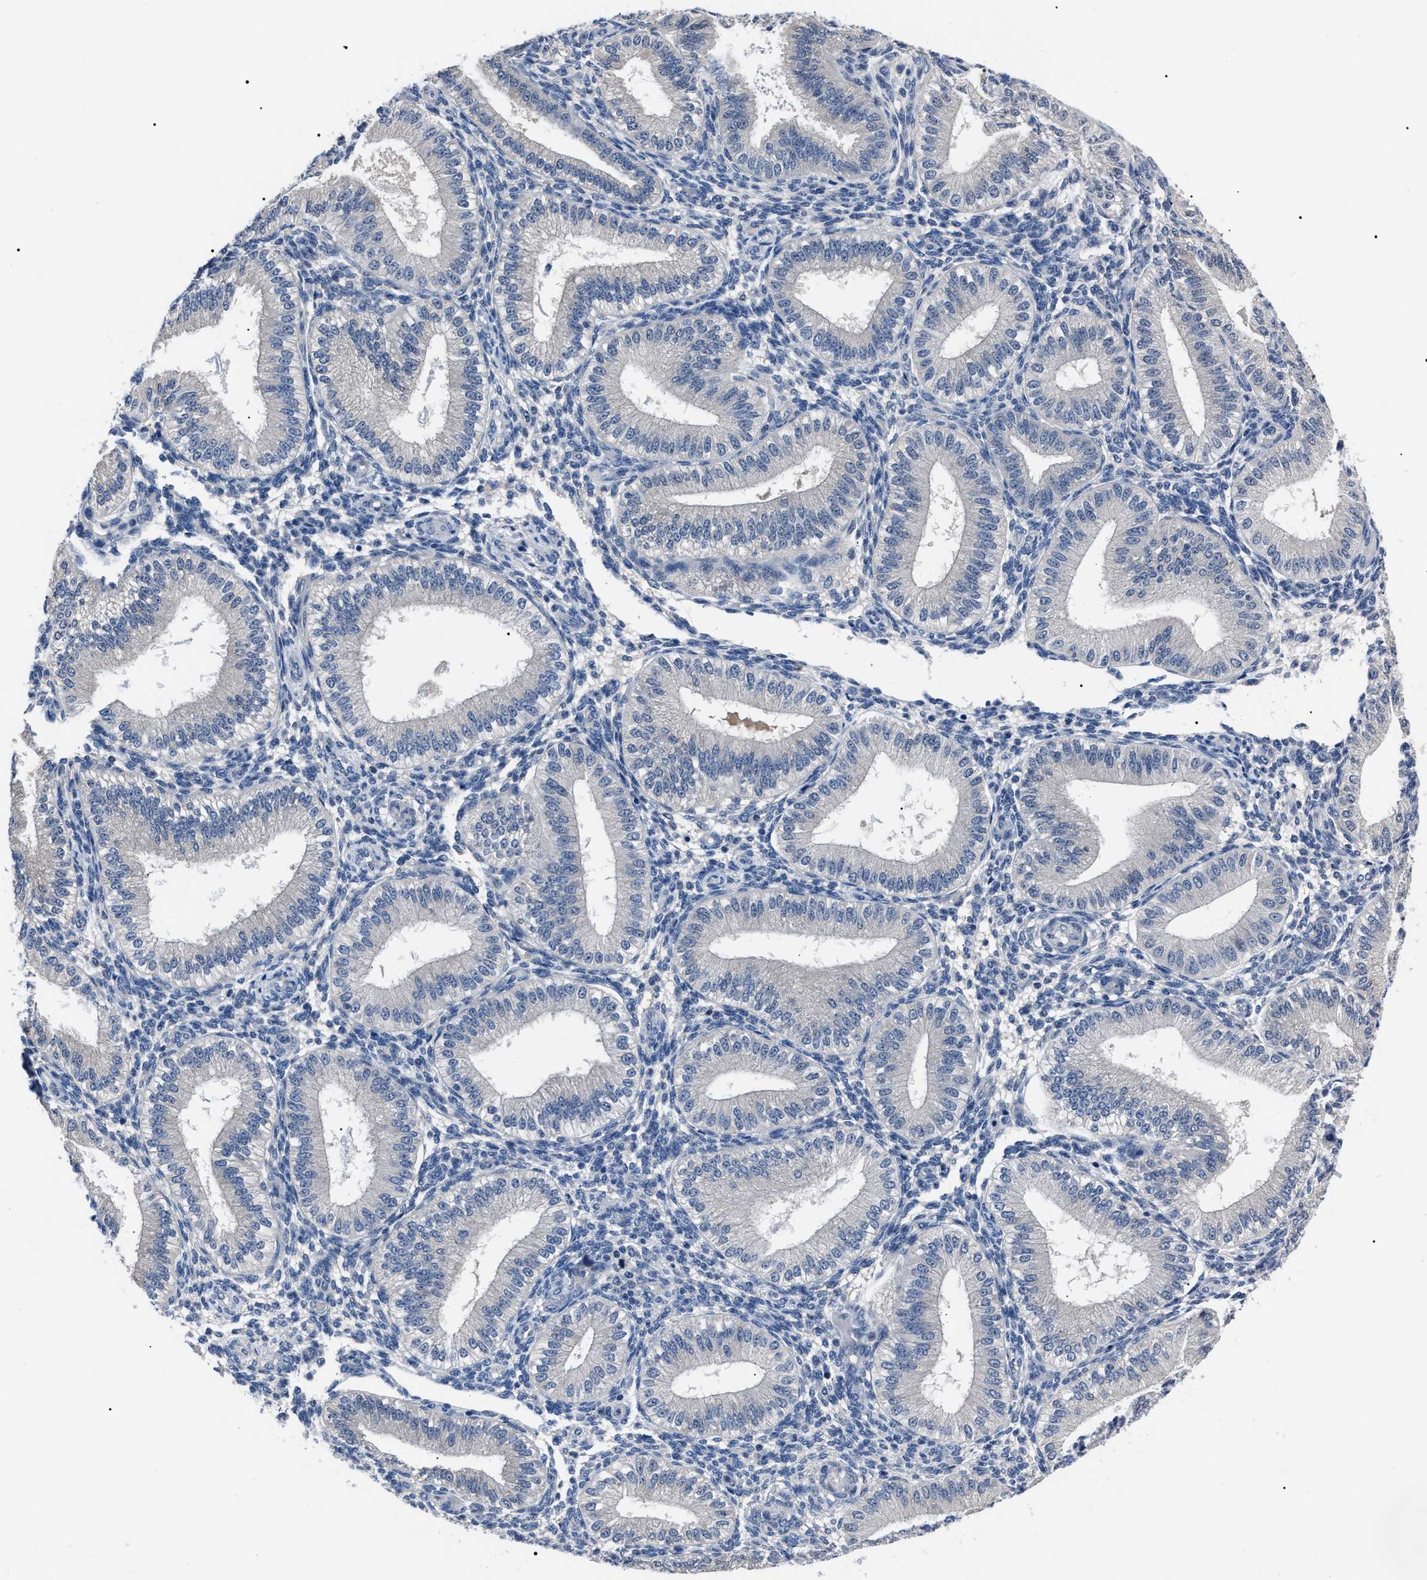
{"staining": {"intensity": "negative", "quantity": "none", "location": "none"}, "tissue": "endometrium", "cell_type": "Cells in endometrial stroma", "image_type": "normal", "snomed": [{"axis": "morphology", "description": "Normal tissue, NOS"}, {"axis": "topography", "description": "Endometrium"}], "caption": "DAB (3,3'-diaminobenzidine) immunohistochemical staining of unremarkable endometrium reveals no significant staining in cells in endometrial stroma.", "gene": "LRWD1", "patient": {"sex": "female", "age": 39}}